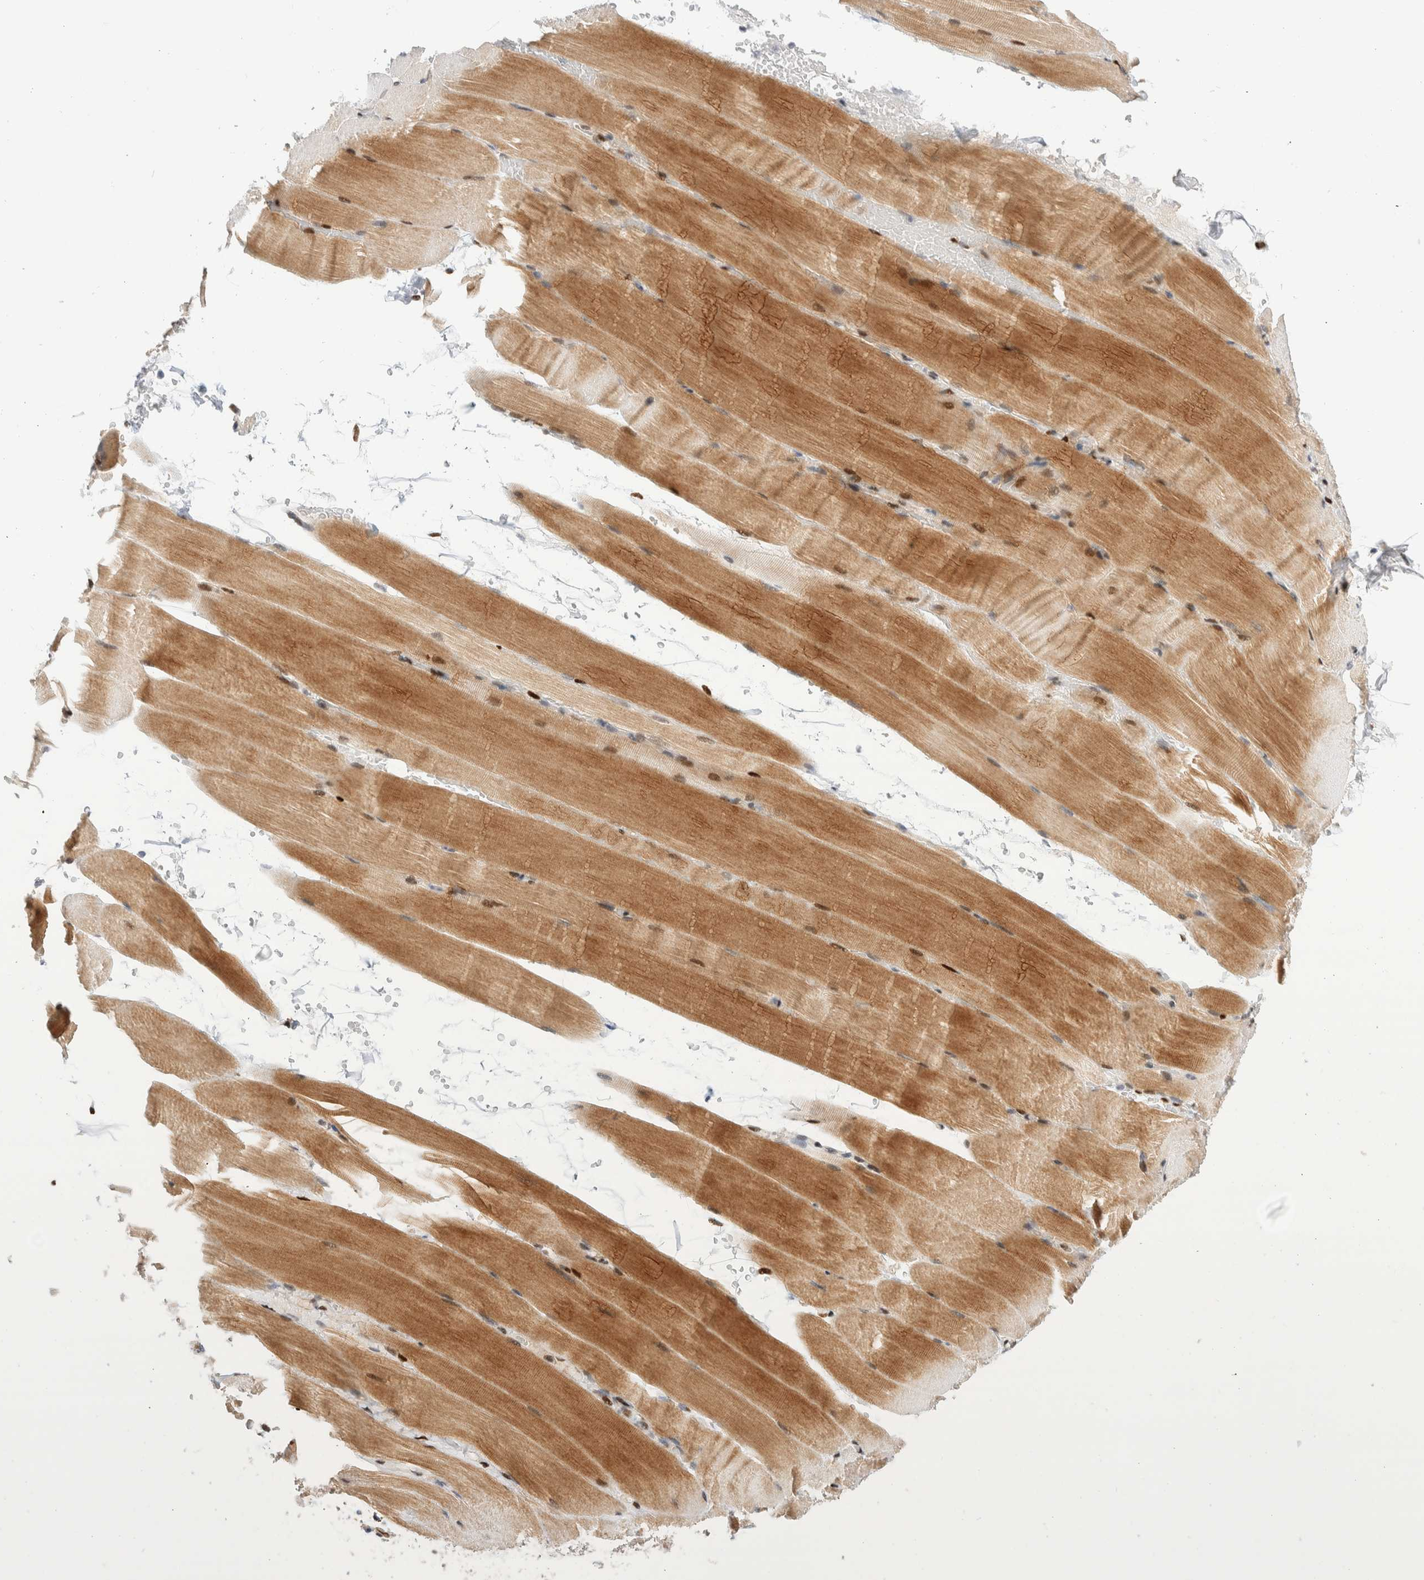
{"staining": {"intensity": "moderate", "quantity": "25%-75%", "location": "cytoplasmic/membranous,nuclear"}, "tissue": "skeletal muscle", "cell_type": "Myocytes", "image_type": "normal", "snomed": [{"axis": "morphology", "description": "Normal tissue, NOS"}, {"axis": "topography", "description": "Skeletal muscle"}, {"axis": "topography", "description": "Parathyroid gland"}], "caption": "A photomicrograph of human skeletal muscle stained for a protein displays moderate cytoplasmic/membranous,nuclear brown staining in myocytes. Nuclei are stained in blue.", "gene": "NSMAF", "patient": {"sex": "female", "age": 37}}